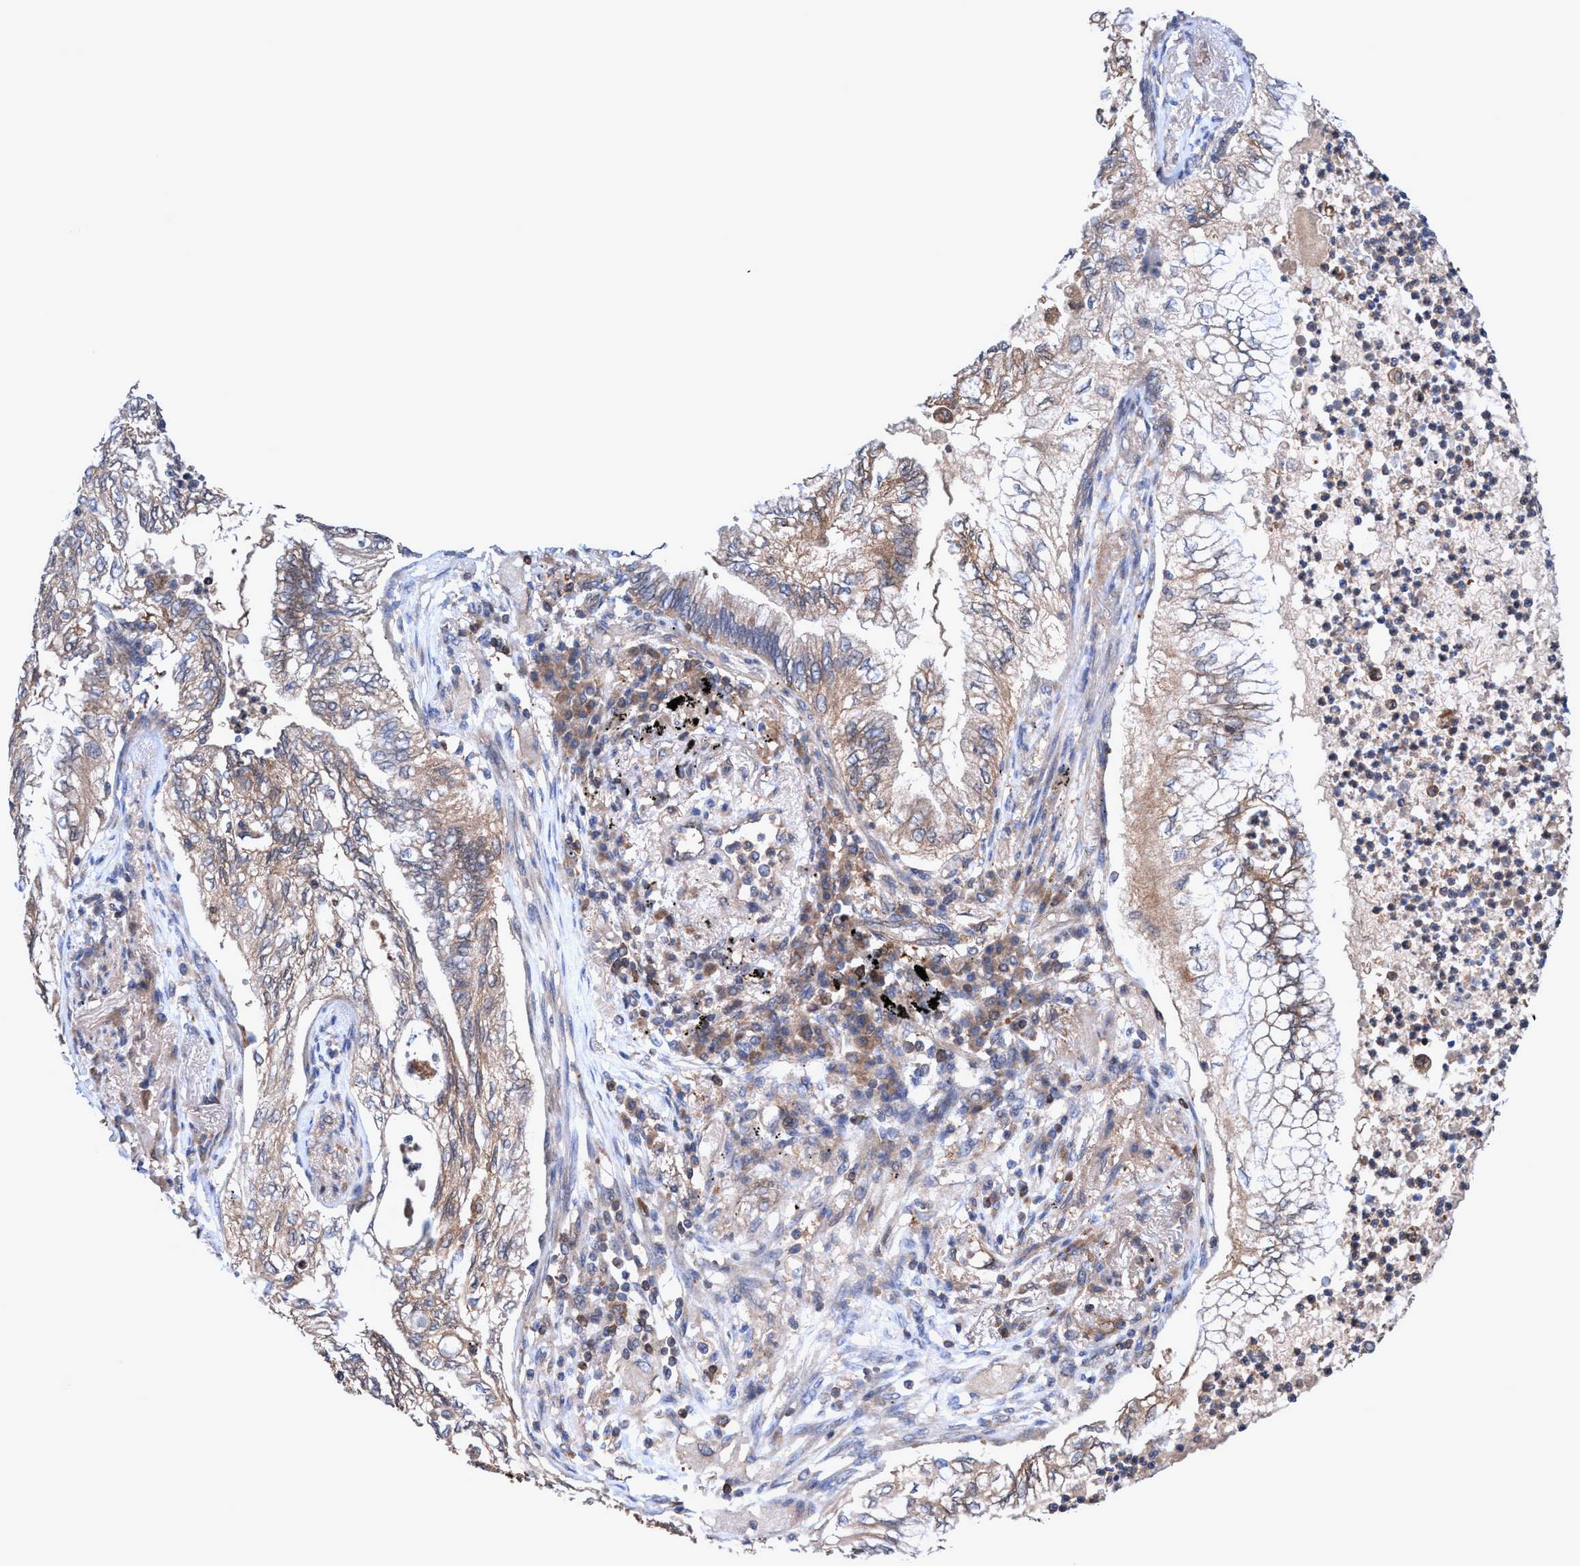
{"staining": {"intensity": "moderate", "quantity": ">75%", "location": "cytoplasmic/membranous"}, "tissue": "lung cancer", "cell_type": "Tumor cells", "image_type": "cancer", "snomed": [{"axis": "morphology", "description": "Normal tissue, NOS"}, {"axis": "morphology", "description": "Adenocarcinoma, NOS"}, {"axis": "topography", "description": "Bronchus"}, {"axis": "topography", "description": "Lung"}], "caption": "The immunohistochemical stain shows moderate cytoplasmic/membranous expression in tumor cells of adenocarcinoma (lung) tissue.", "gene": "GLOD4", "patient": {"sex": "female", "age": 70}}